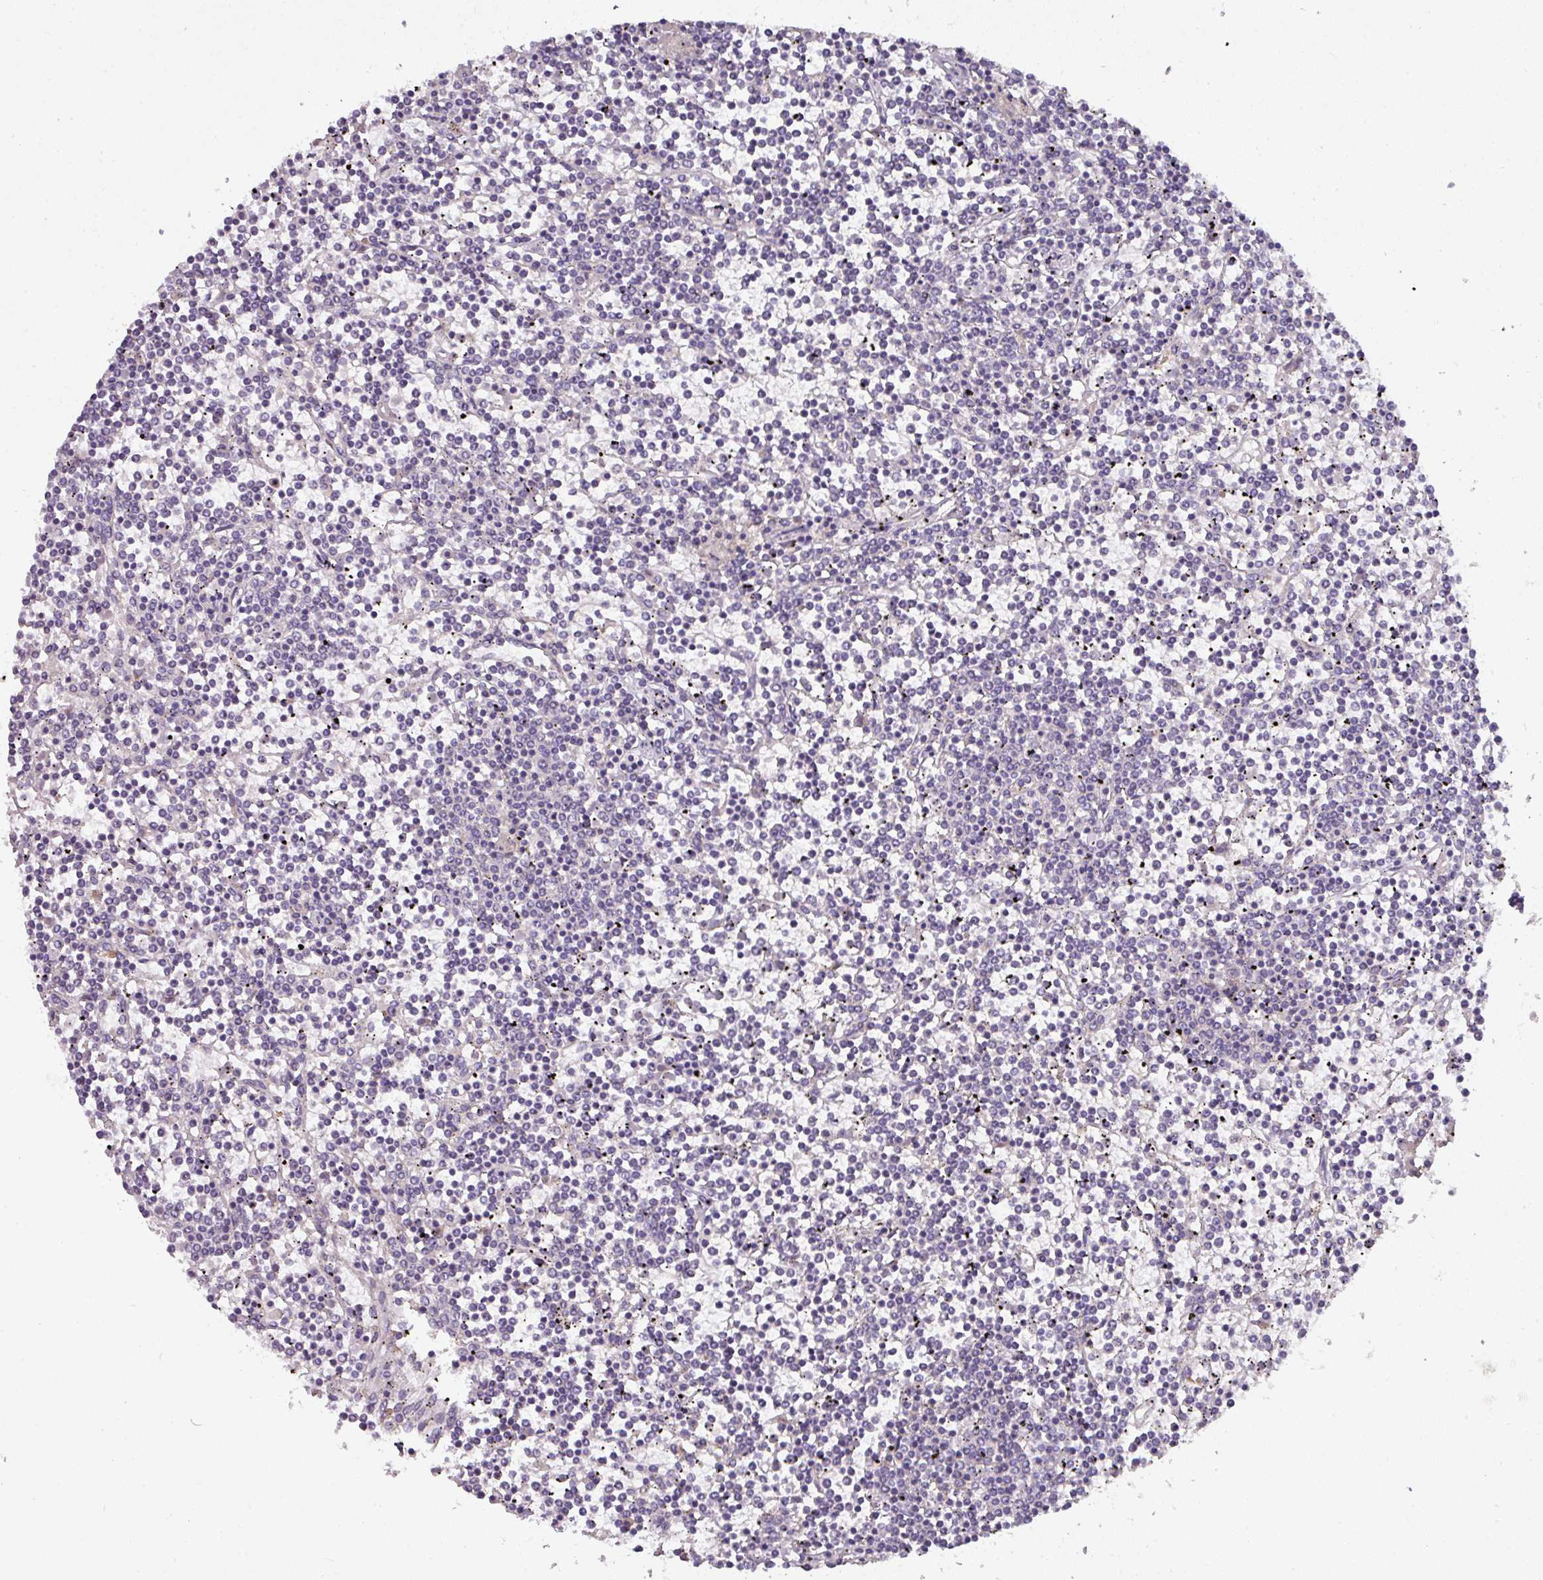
{"staining": {"intensity": "negative", "quantity": "none", "location": "none"}, "tissue": "lymphoma", "cell_type": "Tumor cells", "image_type": "cancer", "snomed": [{"axis": "morphology", "description": "Malignant lymphoma, non-Hodgkin's type, Low grade"}, {"axis": "topography", "description": "Spleen"}], "caption": "Immunohistochemical staining of low-grade malignant lymphoma, non-Hodgkin's type demonstrates no significant staining in tumor cells.", "gene": "AEBP2", "patient": {"sex": "female", "age": 19}}